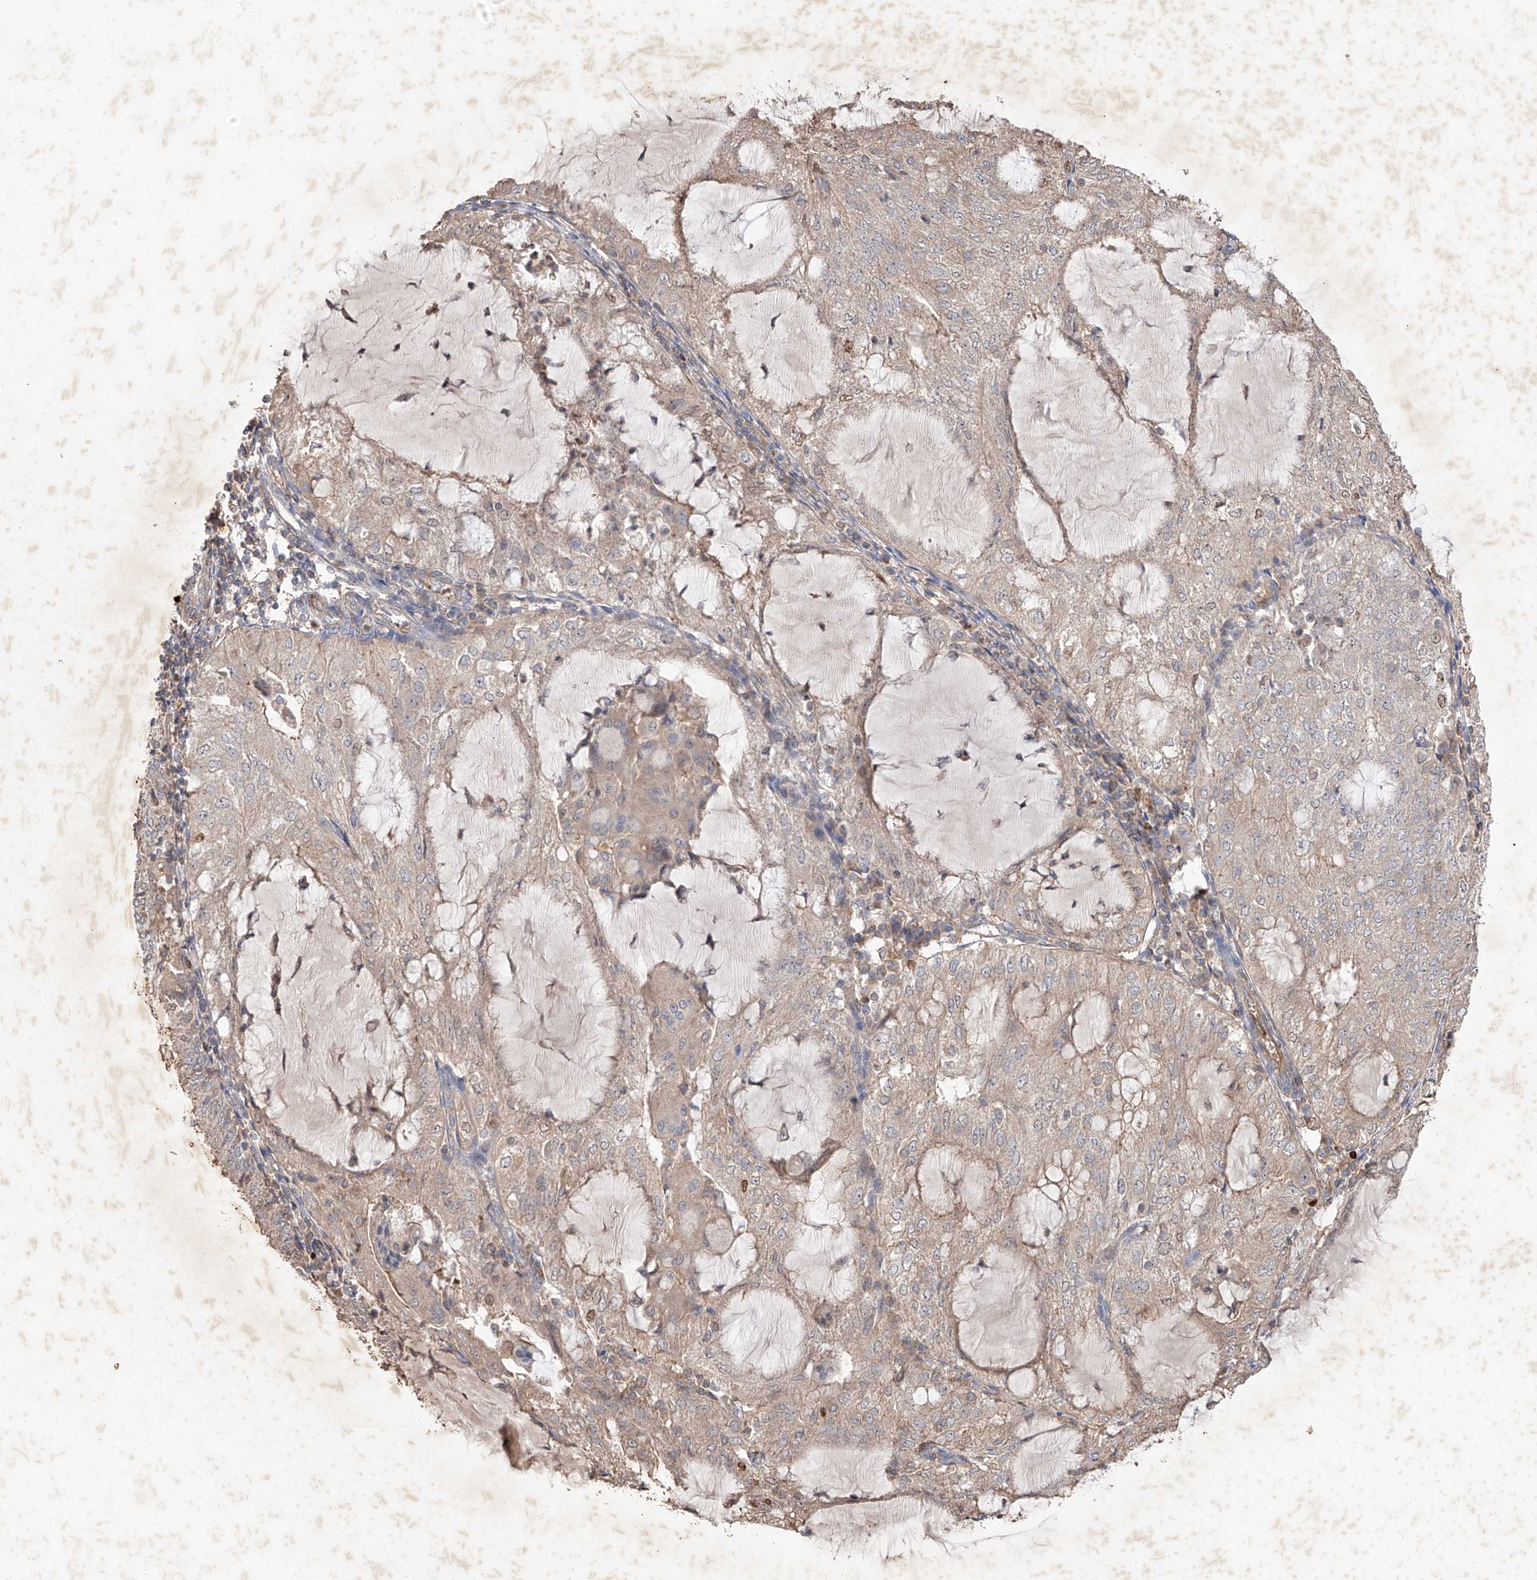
{"staining": {"intensity": "weak", "quantity": "<25%", "location": "cytoplasmic/membranous"}, "tissue": "endometrial cancer", "cell_type": "Tumor cells", "image_type": "cancer", "snomed": [{"axis": "morphology", "description": "Adenocarcinoma, NOS"}, {"axis": "topography", "description": "Endometrium"}], "caption": "A micrograph of human adenocarcinoma (endometrial) is negative for staining in tumor cells.", "gene": "EDN1", "patient": {"sex": "female", "age": 81}}